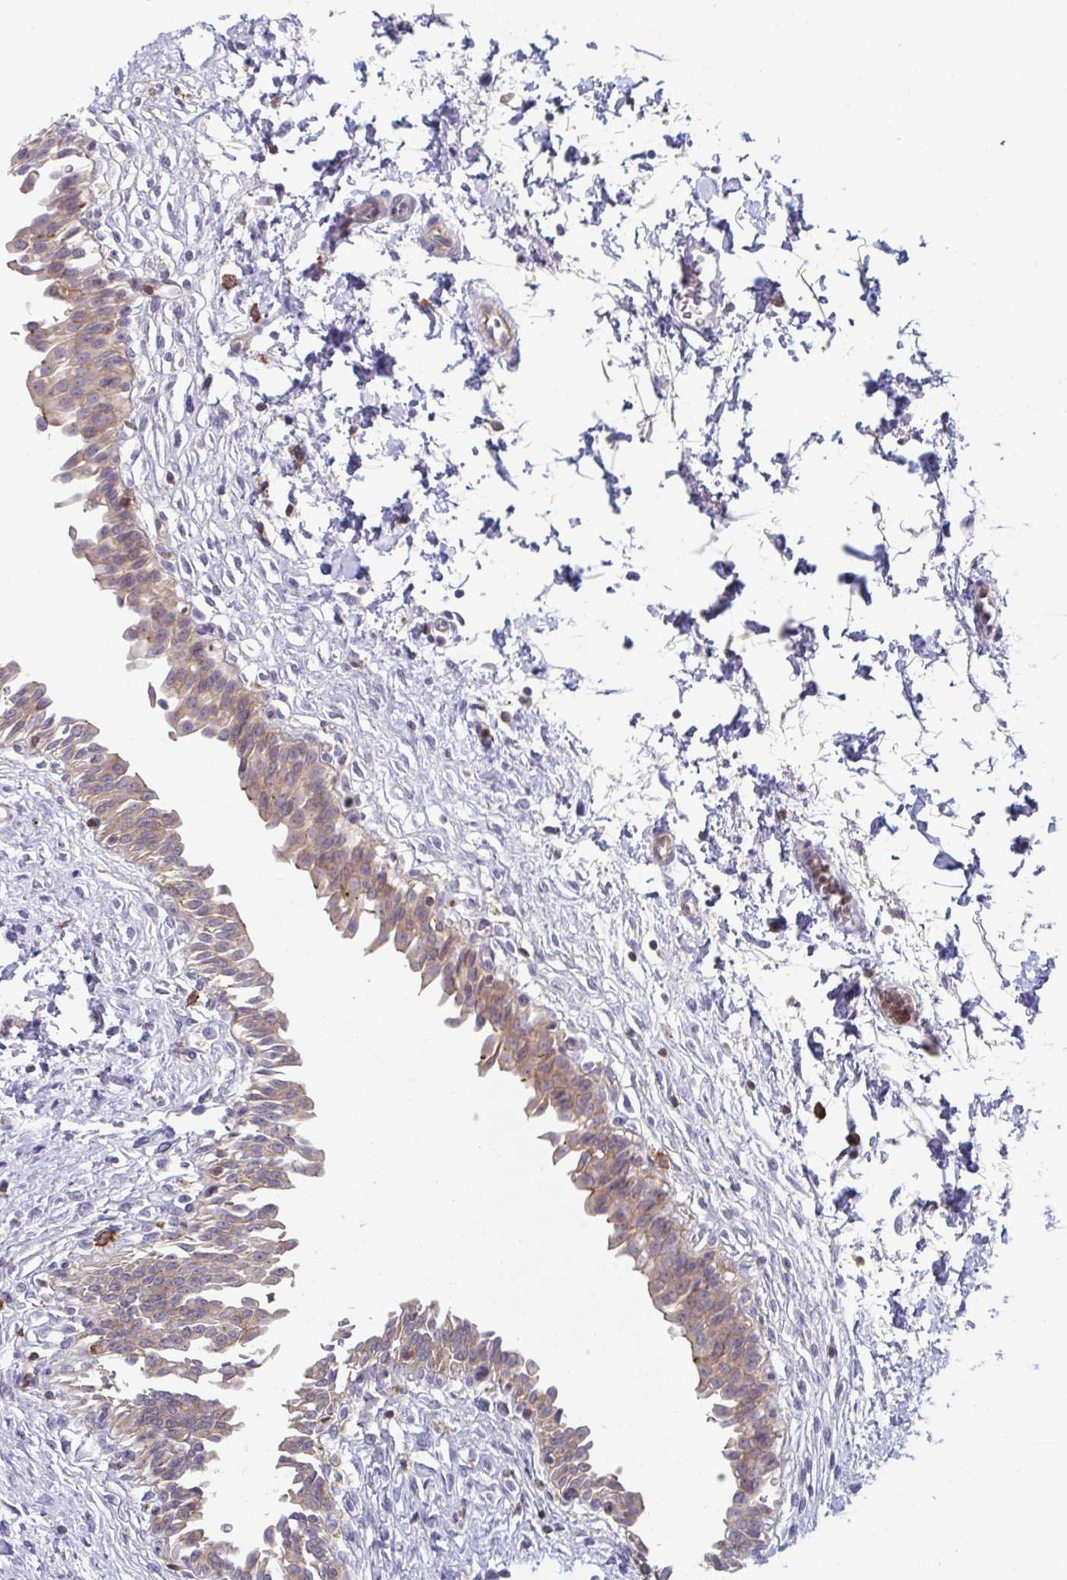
{"staining": {"intensity": "weak", "quantity": "25%-75%", "location": "cytoplasmic/membranous"}, "tissue": "urinary bladder", "cell_type": "Urothelial cells", "image_type": "normal", "snomed": [{"axis": "morphology", "description": "Normal tissue, NOS"}, {"axis": "topography", "description": "Urinary bladder"}], "caption": "Immunohistochemical staining of normal urinary bladder shows 25%-75% levels of weak cytoplasmic/membranous protein staining in approximately 25%-75% of urothelial cells.", "gene": "DISP2", "patient": {"sex": "male", "age": 37}}